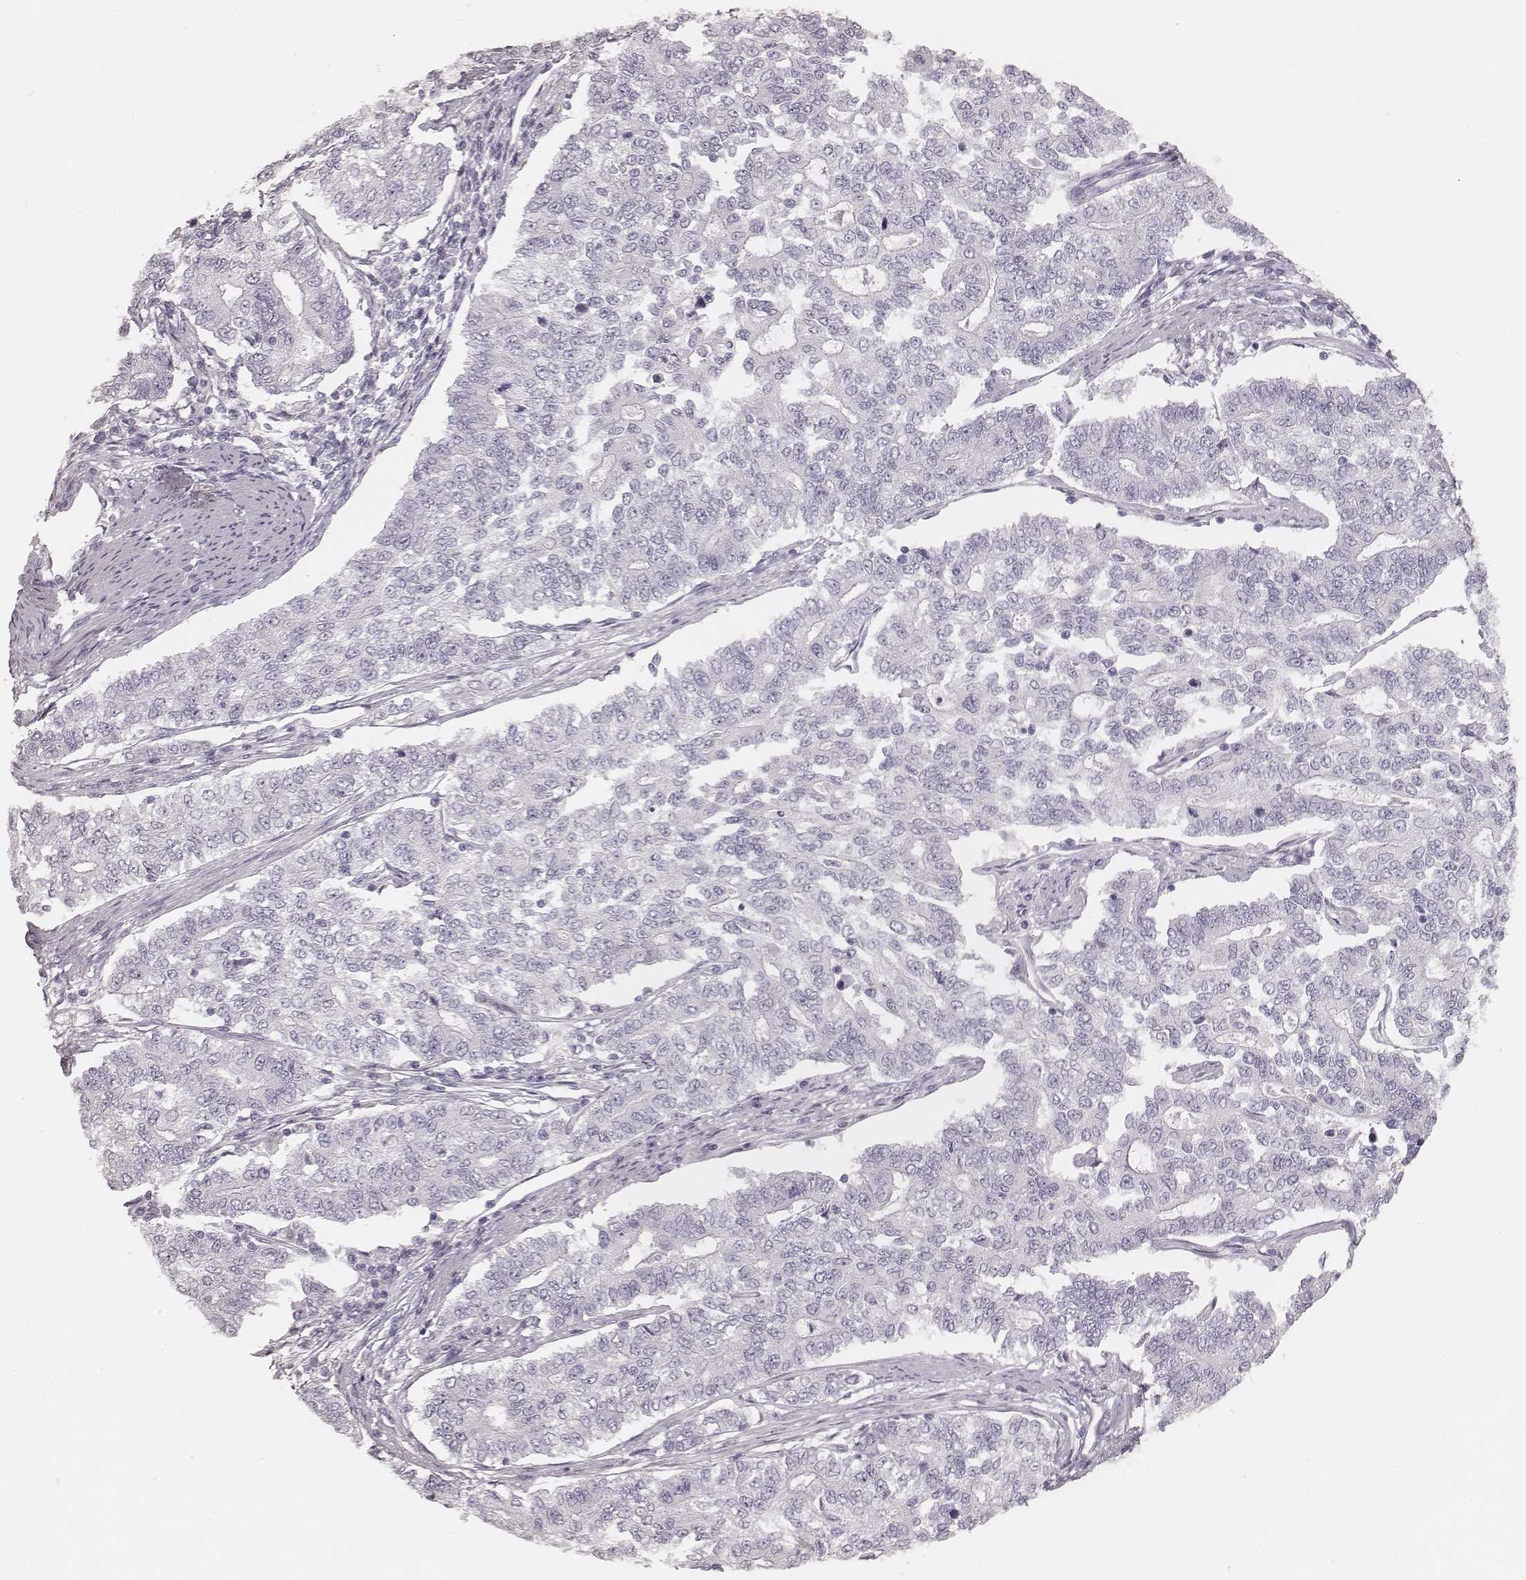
{"staining": {"intensity": "negative", "quantity": "none", "location": "none"}, "tissue": "endometrial cancer", "cell_type": "Tumor cells", "image_type": "cancer", "snomed": [{"axis": "morphology", "description": "Adenocarcinoma, NOS"}, {"axis": "topography", "description": "Uterus"}], "caption": "Image shows no significant protein positivity in tumor cells of endometrial cancer.", "gene": "KRT34", "patient": {"sex": "female", "age": 59}}